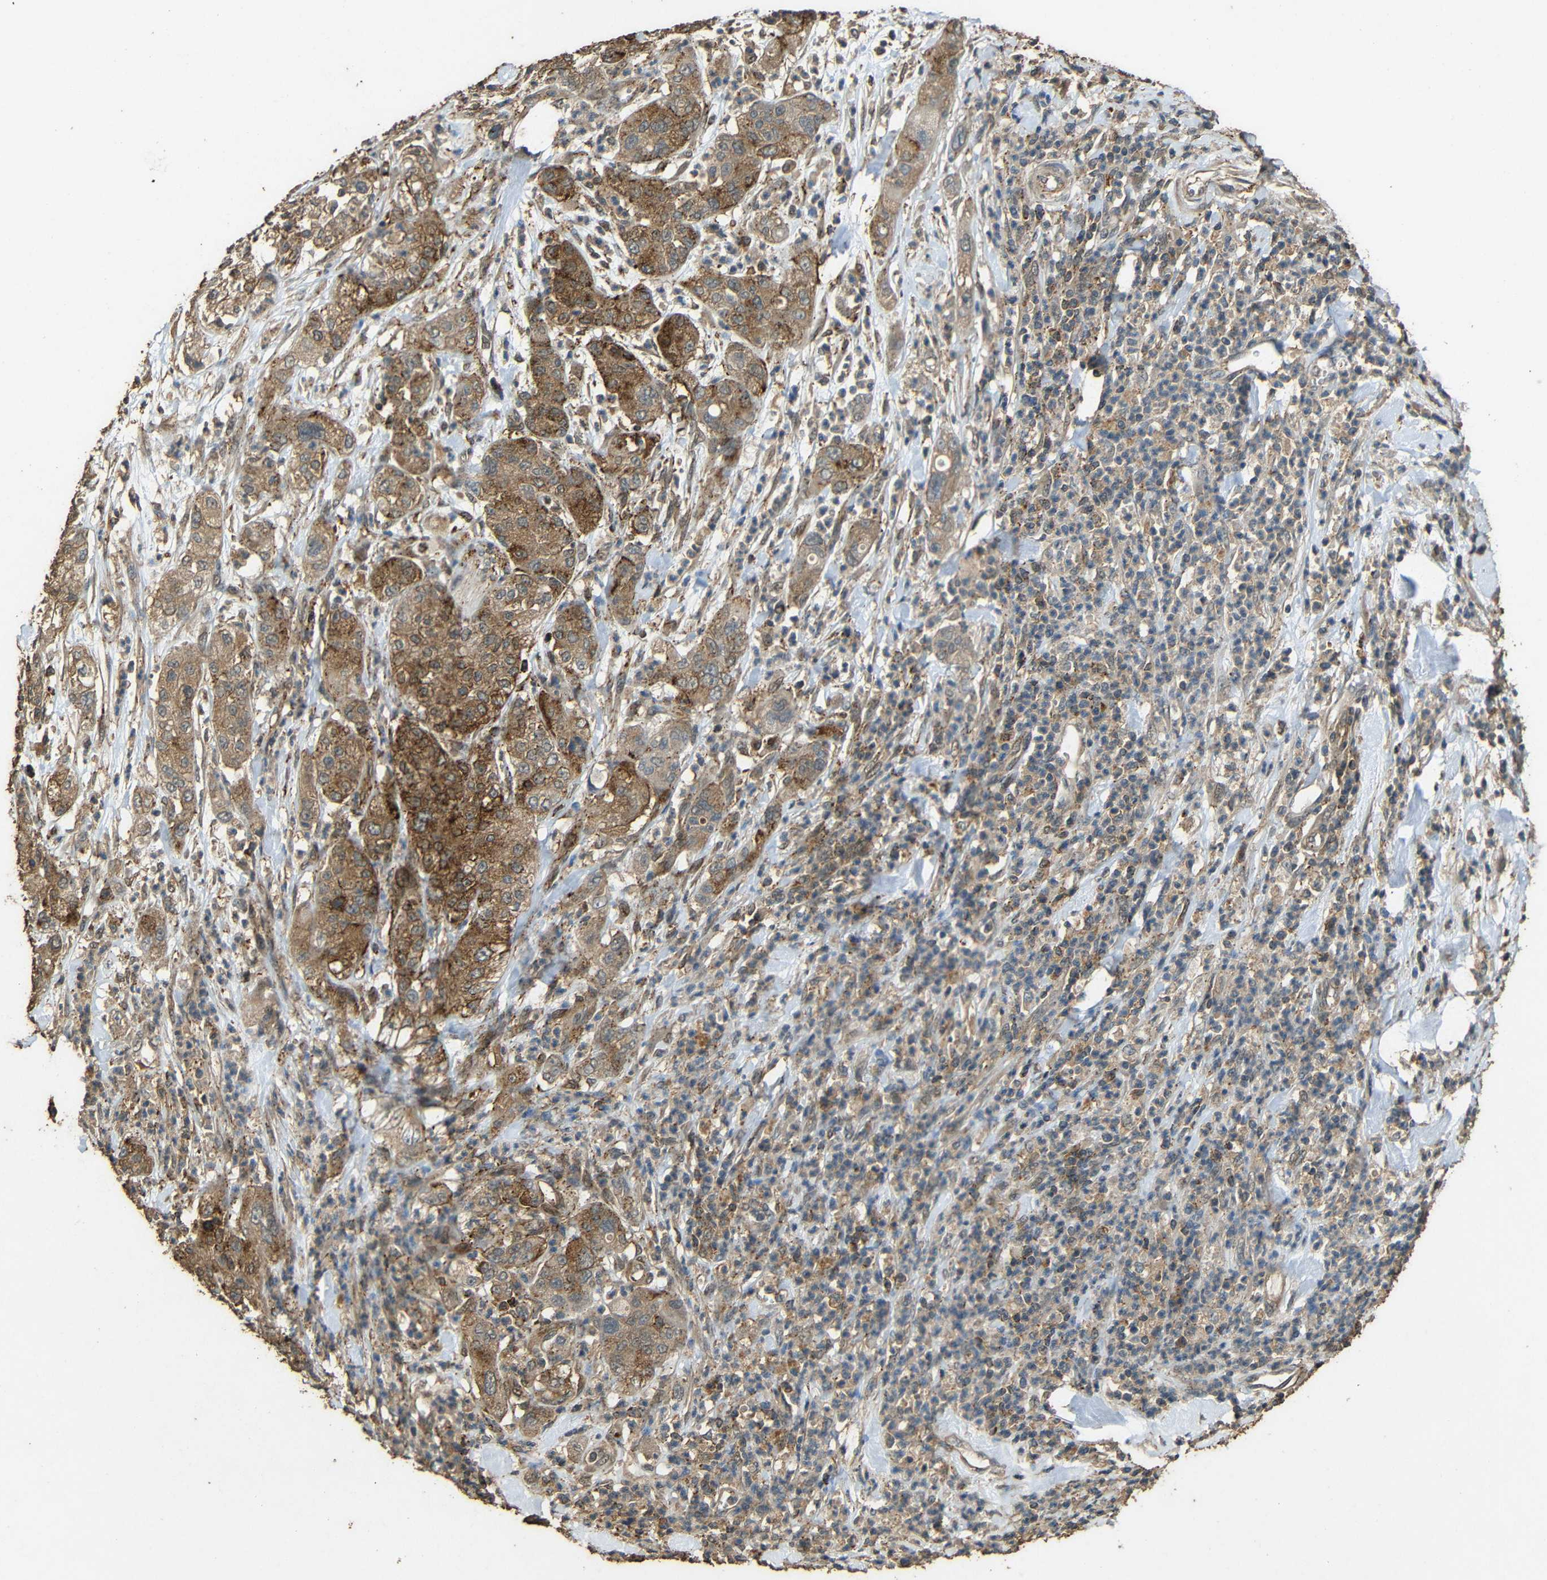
{"staining": {"intensity": "moderate", "quantity": ">75%", "location": "cytoplasmic/membranous"}, "tissue": "pancreatic cancer", "cell_type": "Tumor cells", "image_type": "cancer", "snomed": [{"axis": "morphology", "description": "Adenocarcinoma, NOS"}, {"axis": "topography", "description": "Pancreas"}], "caption": "Tumor cells exhibit moderate cytoplasmic/membranous positivity in about >75% of cells in adenocarcinoma (pancreatic).", "gene": "PDE5A", "patient": {"sex": "female", "age": 78}}